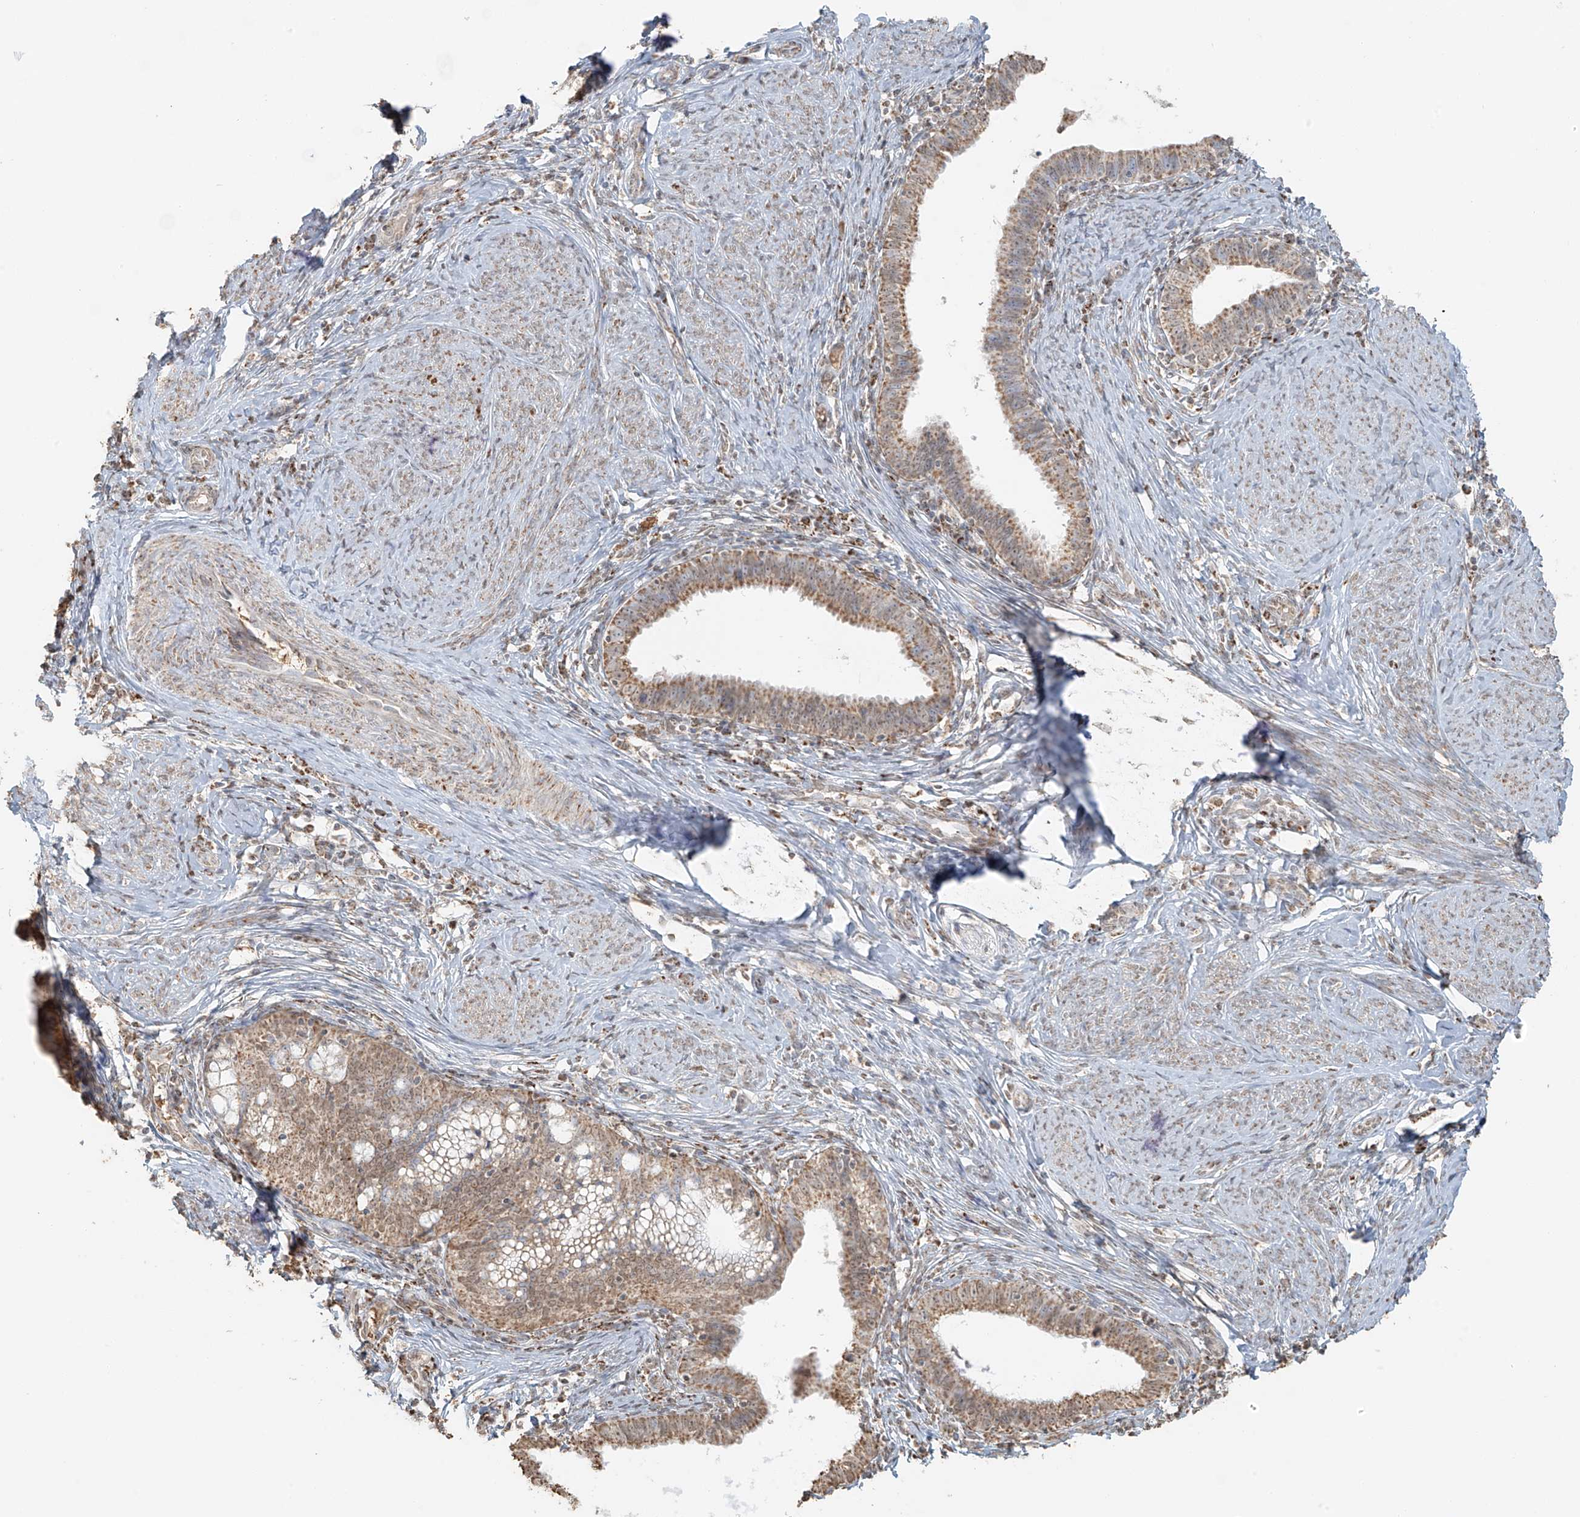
{"staining": {"intensity": "moderate", "quantity": ">75%", "location": "cytoplasmic/membranous"}, "tissue": "cervical cancer", "cell_type": "Tumor cells", "image_type": "cancer", "snomed": [{"axis": "morphology", "description": "Adenocarcinoma, NOS"}, {"axis": "topography", "description": "Cervix"}], "caption": "Cervical adenocarcinoma tissue exhibits moderate cytoplasmic/membranous positivity in approximately >75% of tumor cells, visualized by immunohistochemistry.", "gene": "MIPEP", "patient": {"sex": "female", "age": 36}}